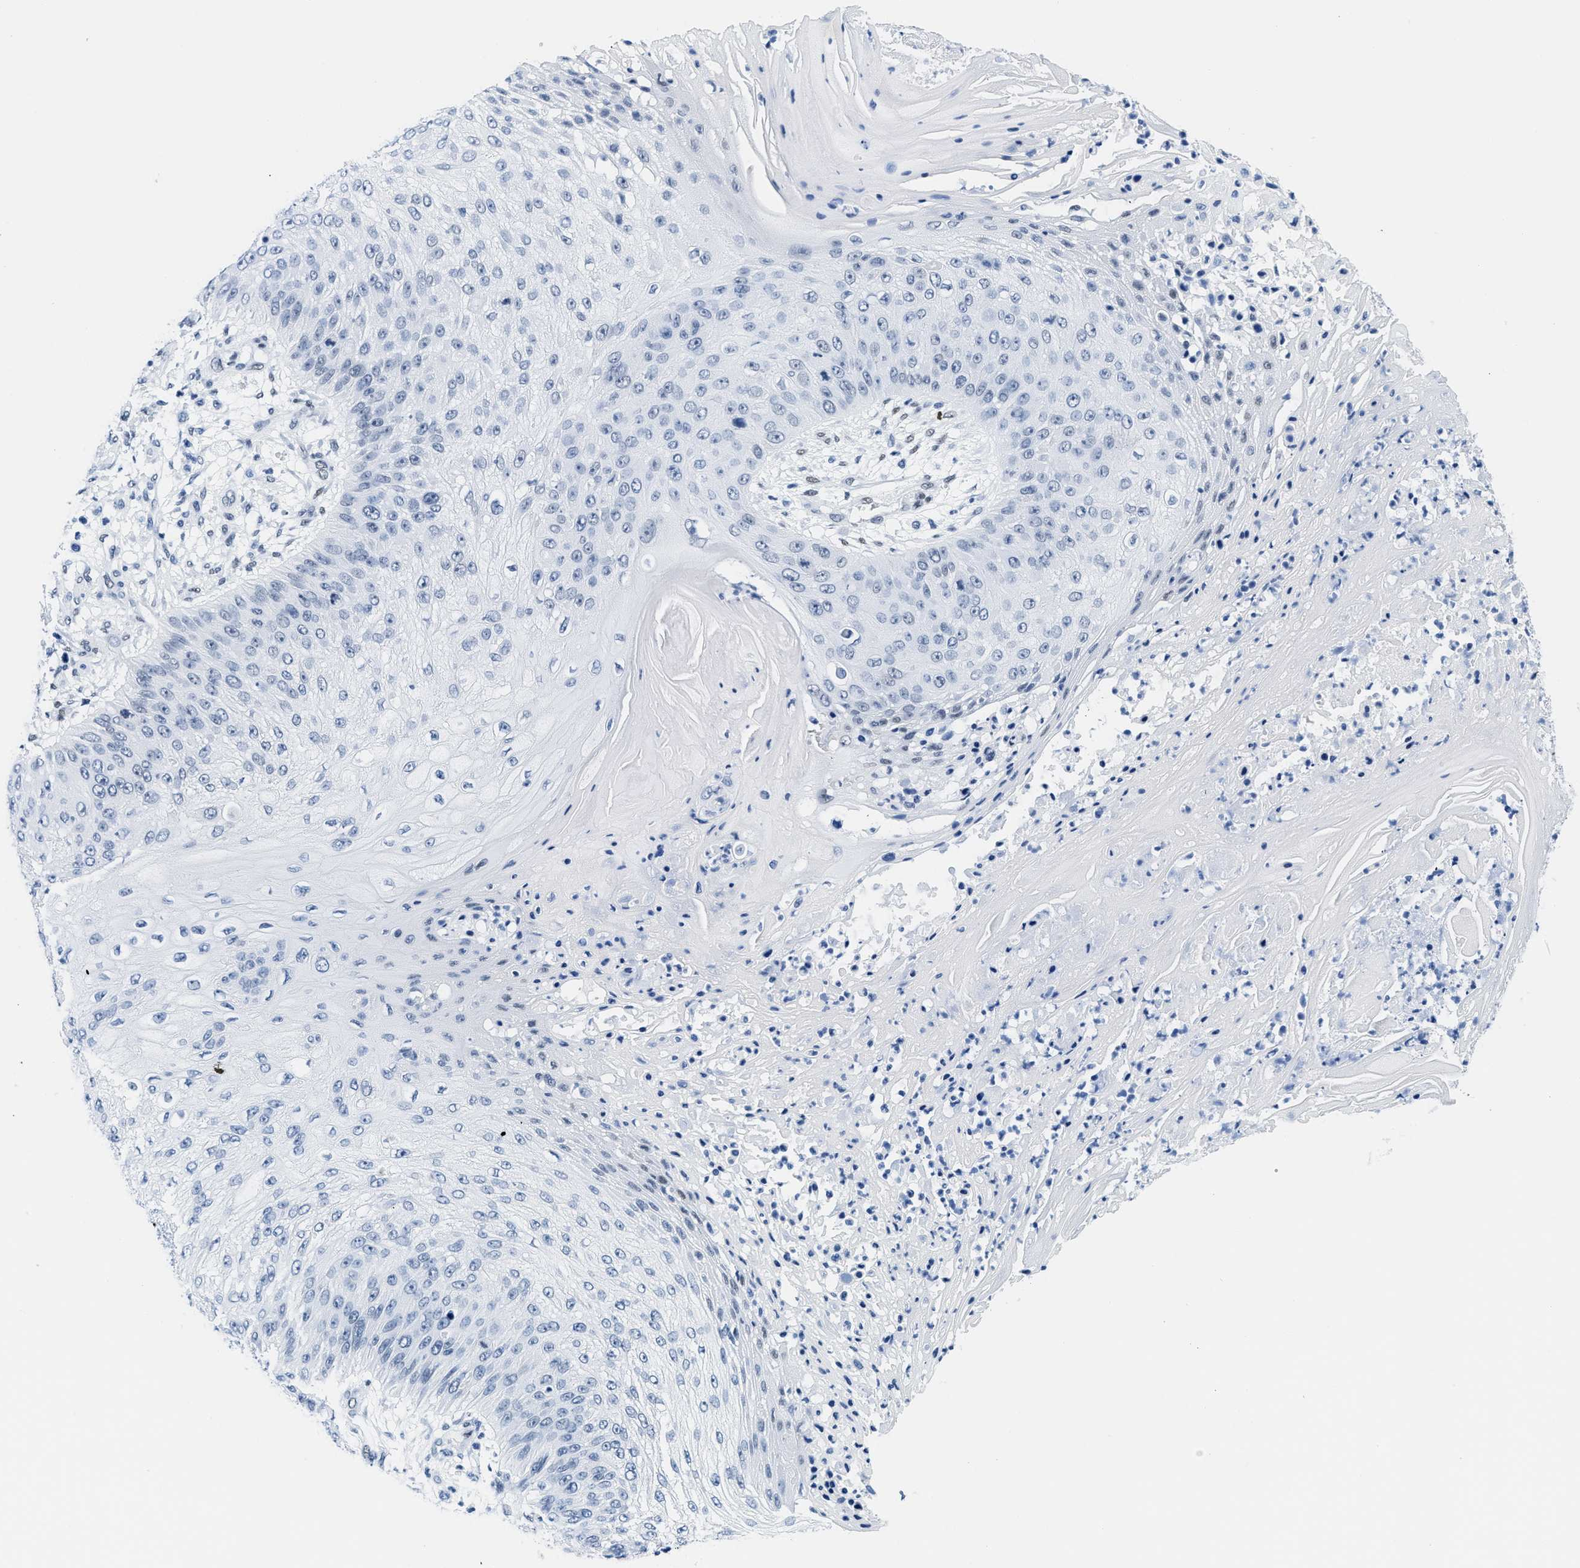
{"staining": {"intensity": "negative", "quantity": "none", "location": "none"}, "tissue": "skin cancer", "cell_type": "Tumor cells", "image_type": "cancer", "snomed": [{"axis": "morphology", "description": "Squamous cell carcinoma, NOS"}, {"axis": "topography", "description": "Skin"}], "caption": "Tumor cells are negative for brown protein staining in skin cancer.", "gene": "CTBP1", "patient": {"sex": "female", "age": 80}}